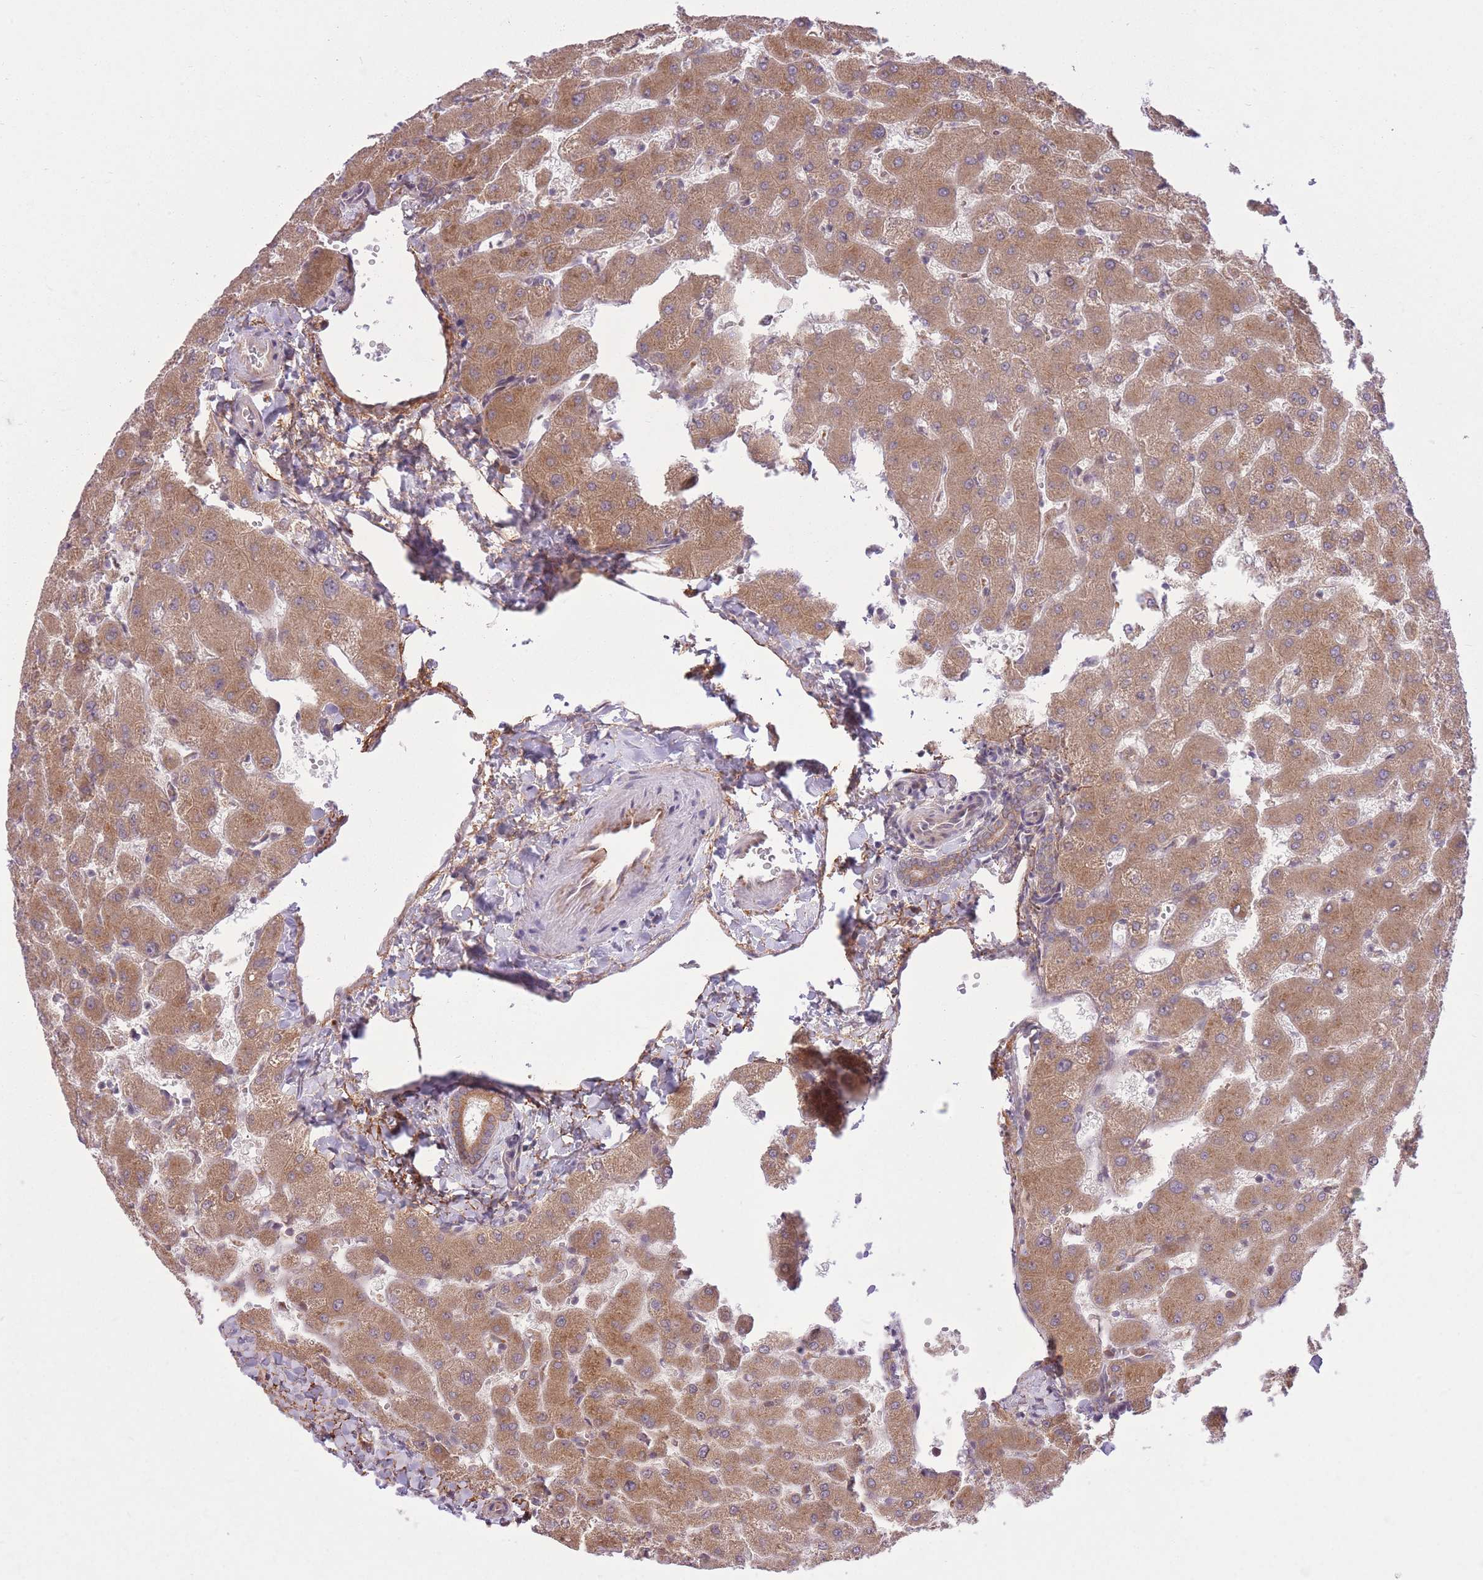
{"staining": {"intensity": "moderate", "quantity": ">75%", "location": "cytoplasmic/membranous"}, "tissue": "liver", "cell_type": "Cholangiocytes", "image_type": "normal", "snomed": [{"axis": "morphology", "description": "Normal tissue, NOS"}, {"axis": "topography", "description": "Liver"}], "caption": "The image demonstrates staining of unremarkable liver, revealing moderate cytoplasmic/membranous protein positivity (brown color) within cholangiocytes. (Brightfield microscopy of DAB IHC at high magnification).", "gene": "ZNF391", "patient": {"sex": "female", "age": 63}}